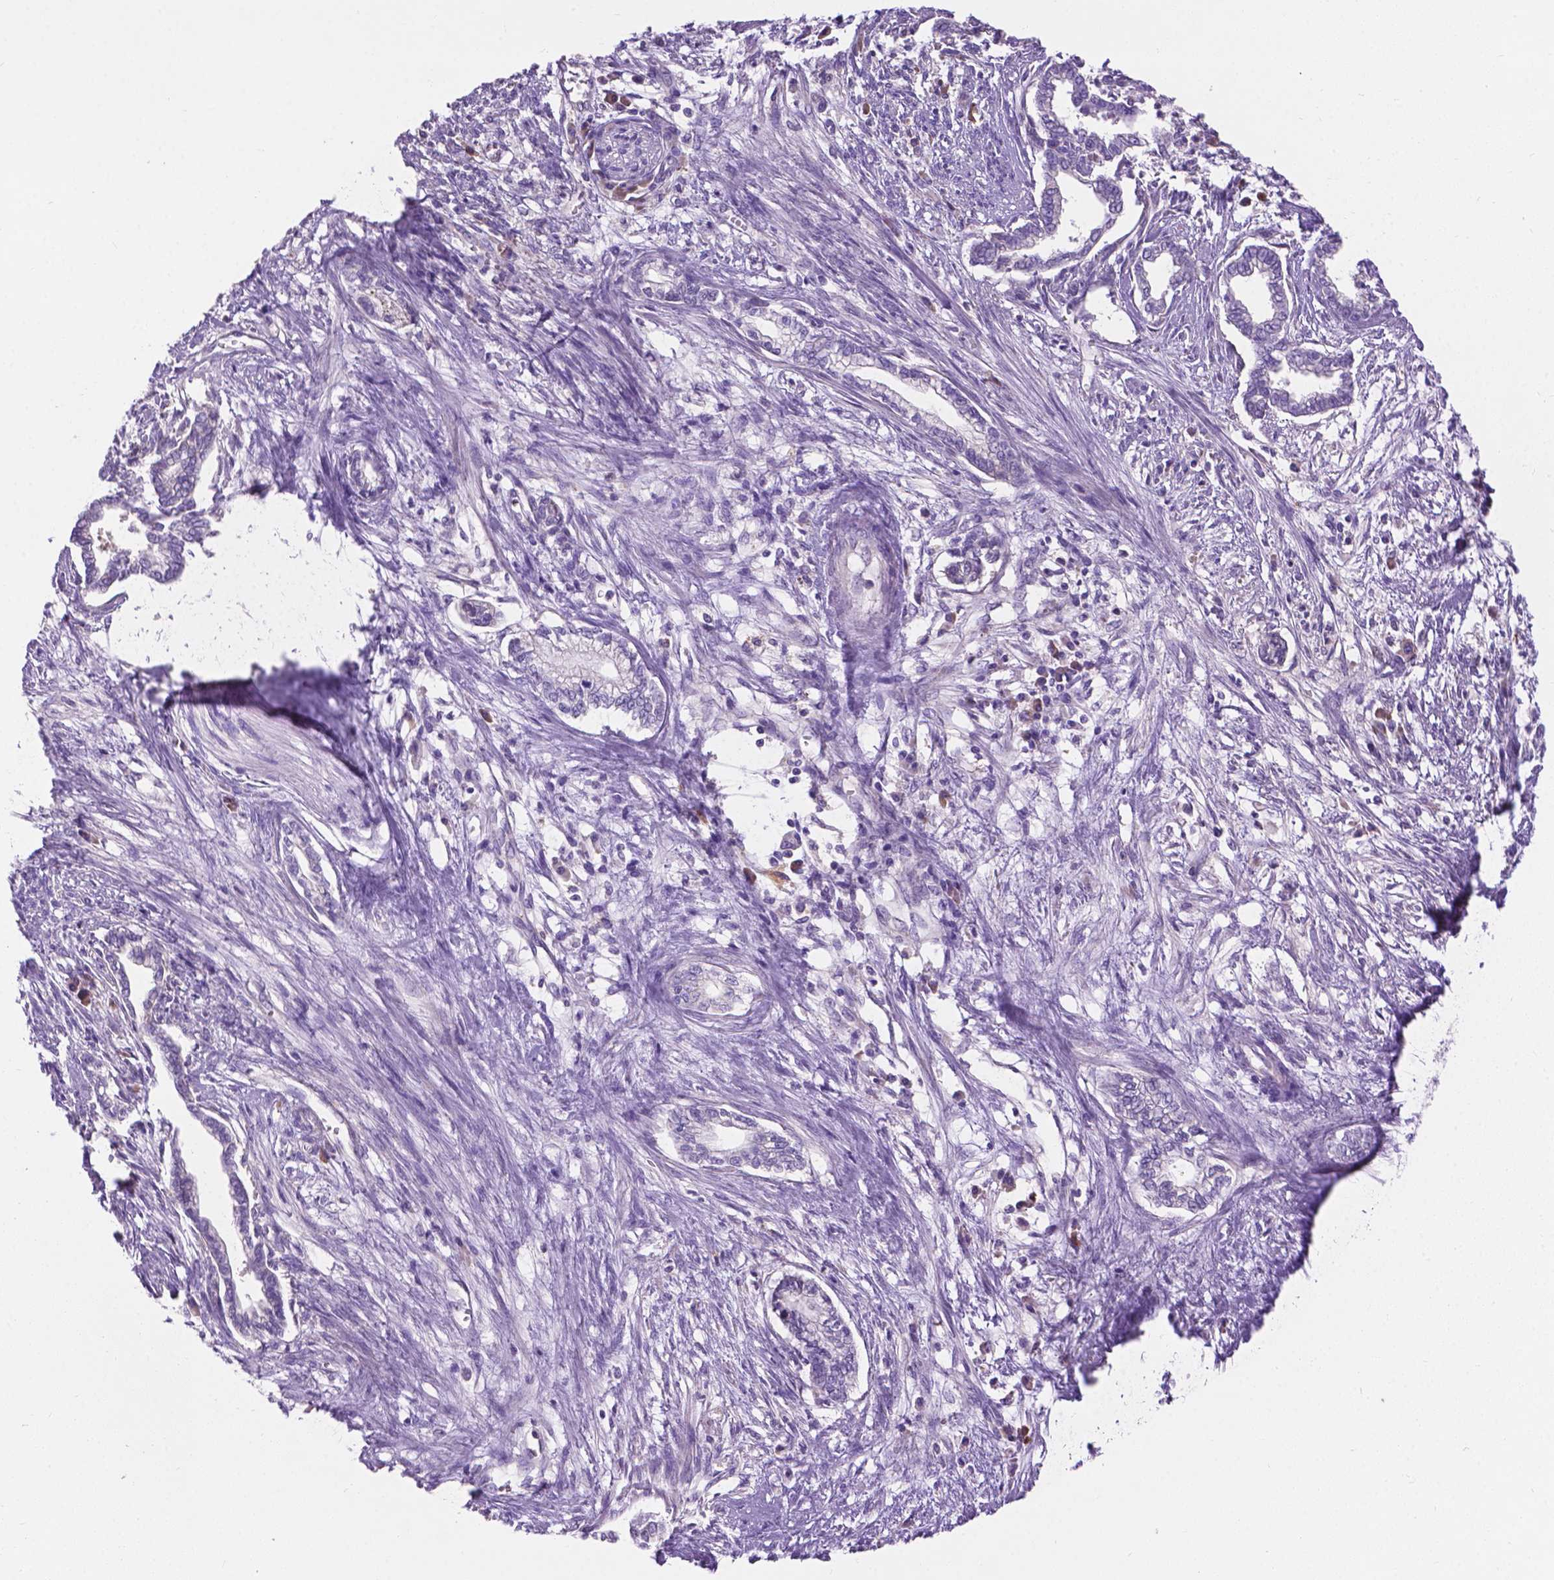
{"staining": {"intensity": "negative", "quantity": "none", "location": "none"}, "tissue": "cervical cancer", "cell_type": "Tumor cells", "image_type": "cancer", "snomed": [{"axis": "morphology", "description": "Adenocarcinoma, NOS"}, {"axis": "topography", "description": "Cervix"}], "caption": "Cervical cancer (adenocarcinoma) stained for a protein using IHC shows no expression tumor cells.", "gene": "NOXO1", "patient": {"sex": "female", "age": 62}}